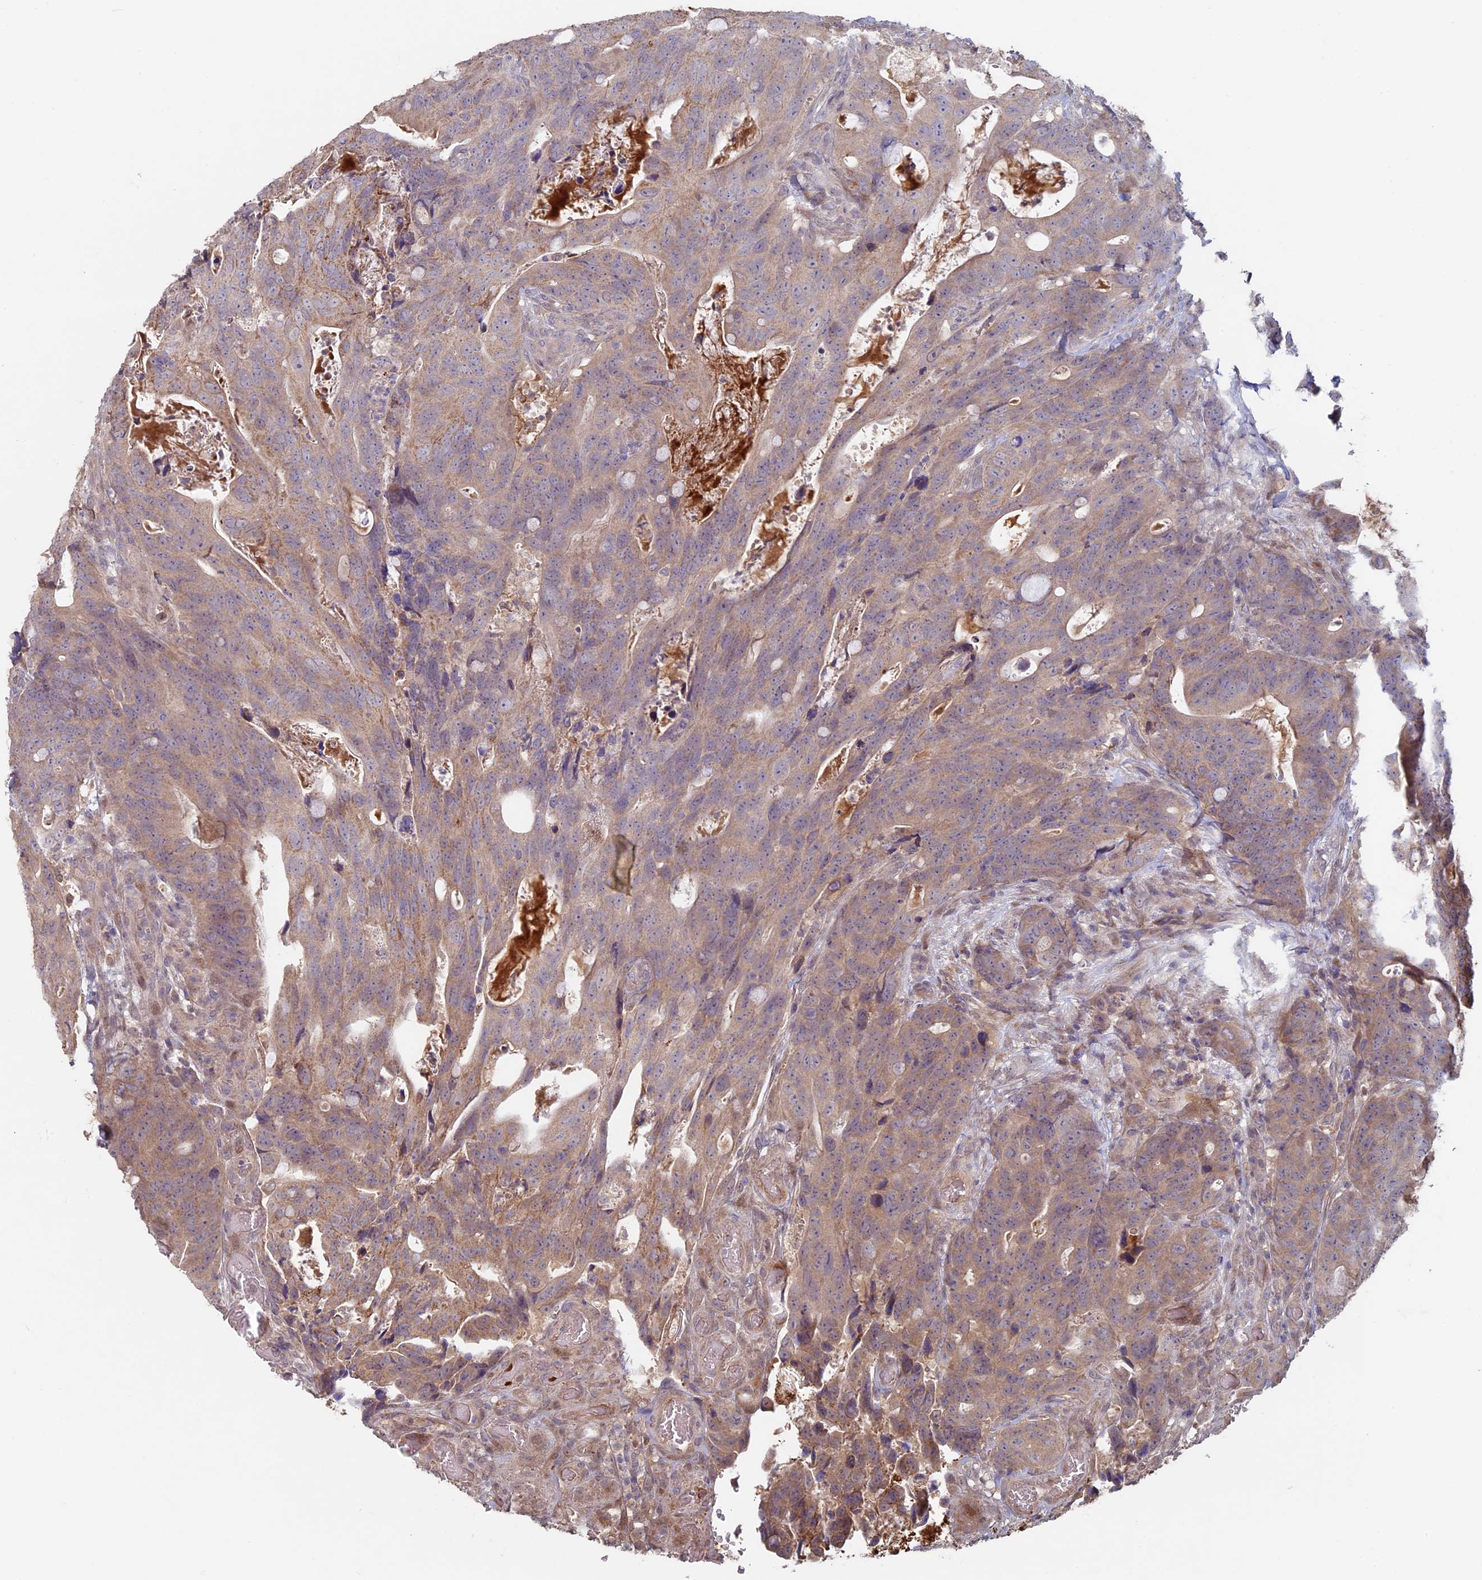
{"staining": {"intensity": "moderate", "quantity": "25%-75%", "location": "cytoplasmic/membranous"}, "tissue": "colorectal cancer", "cell_type": "Tumor cells", "image_type": "cancer", "snomed": [{"axis": "morphology", "description": "Adenocarcinoma, NOS"}, {"axis": "topography", "description": "Colon"}], "caption": "Protein positivity by immunohistochemistry shows moderate cytoplasmic/membranous staining in about 25%-75% of tumor cells in adenocarcinoma (colorectal).", "gene": "RCCD1", "patient": {"sex": "female", "age": 82}}